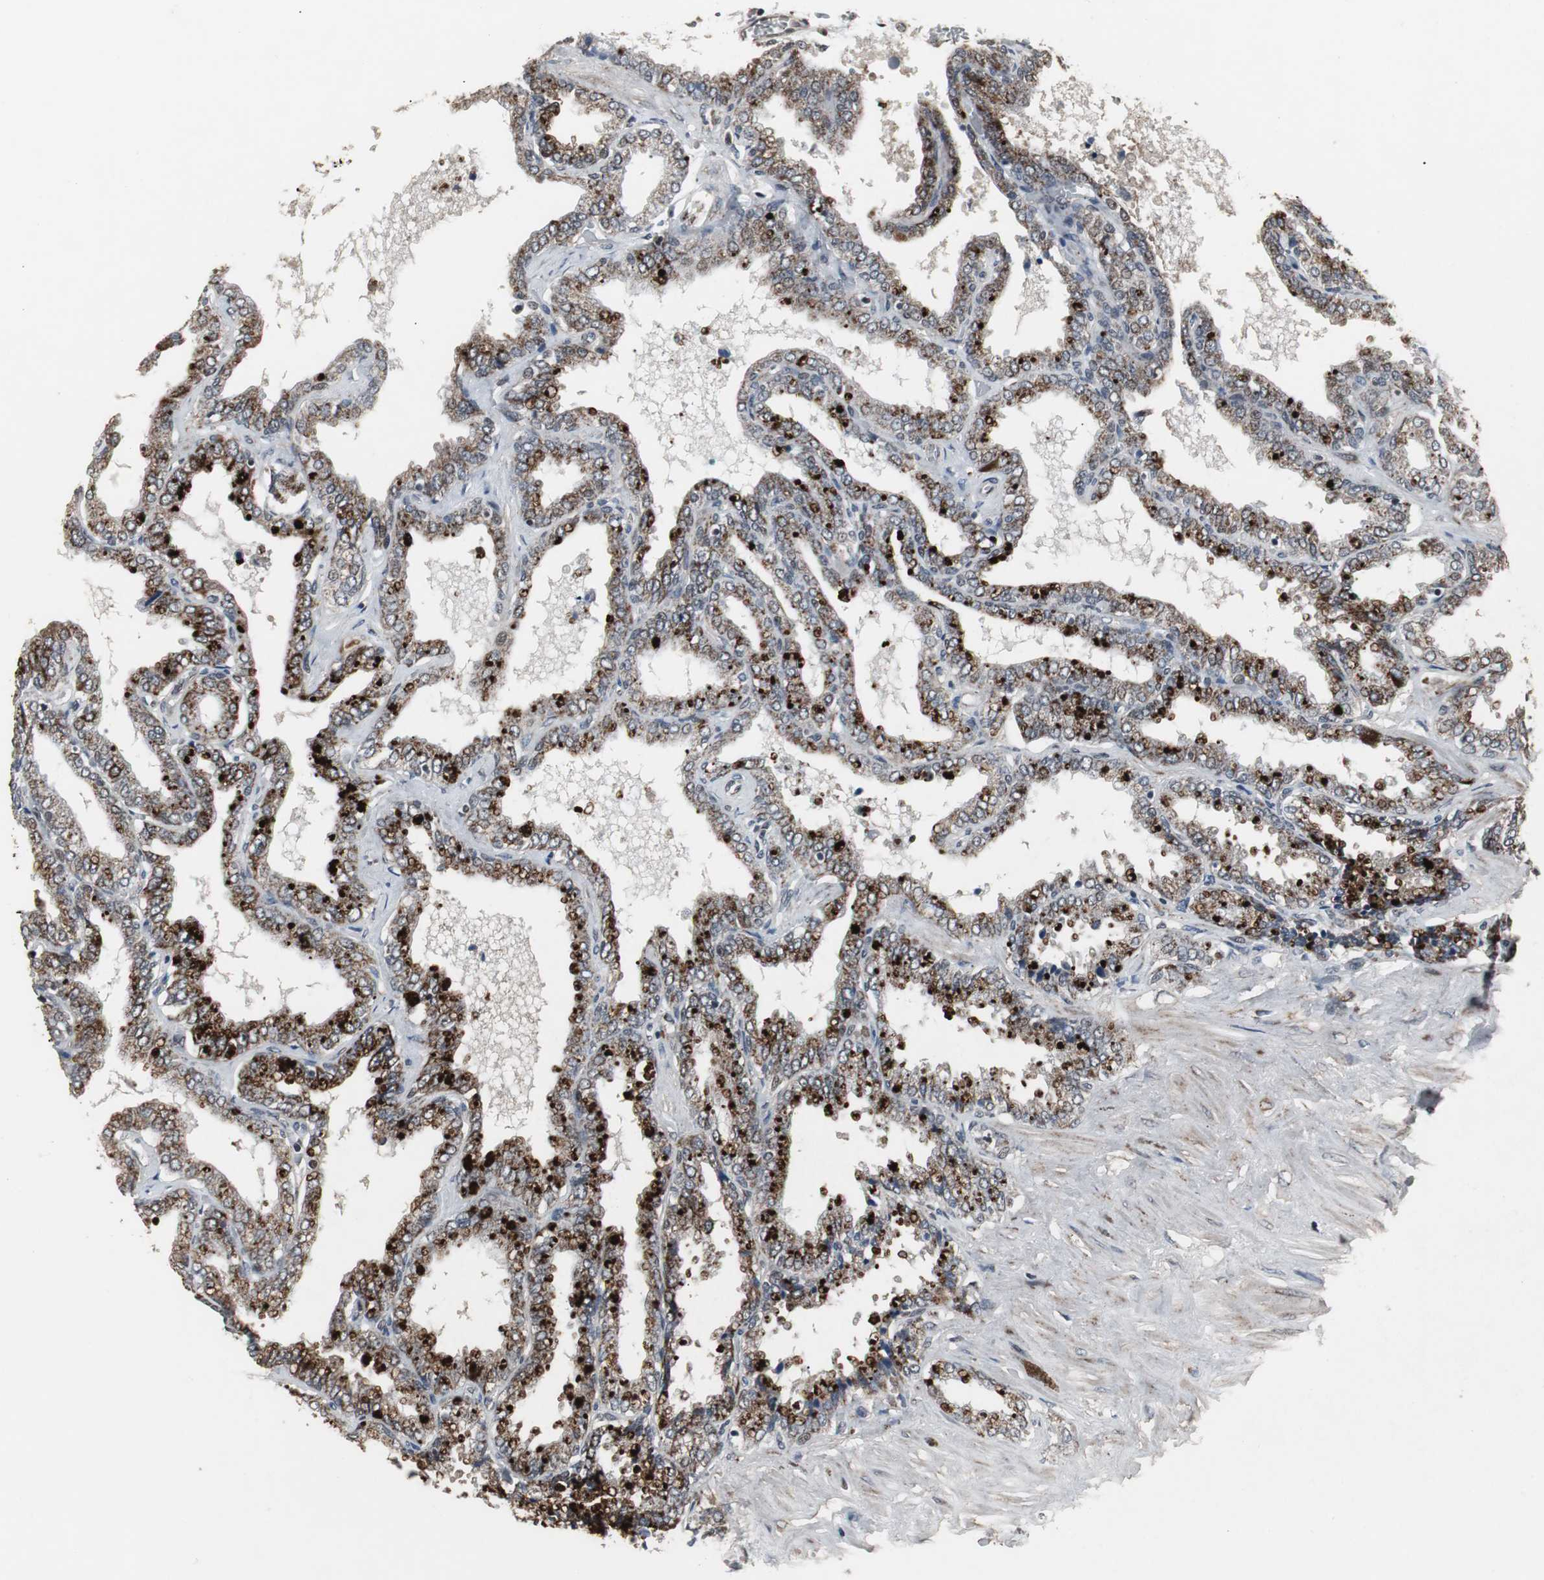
{"staining": {"intensity": "strong", "quantity": ">75%", "location": "cytoplasmic/membranous"}, "tissue": "seminal vesicle", "cell_type": "Glandular cells", "image_type": "normal", "snomed": [{"axis": "morphology", "description": "Normal tissue, NOS"}, {"axis": "topography", "description": "Seminal veicle"}], "caption": "A micrograph of human seminal vesicle stained for a protein exhibits strong cytoplasmic/membranous brown staining in glandular cells.", "gene": "MRPL40", "patient": {"sex": "male", "age": 46}}